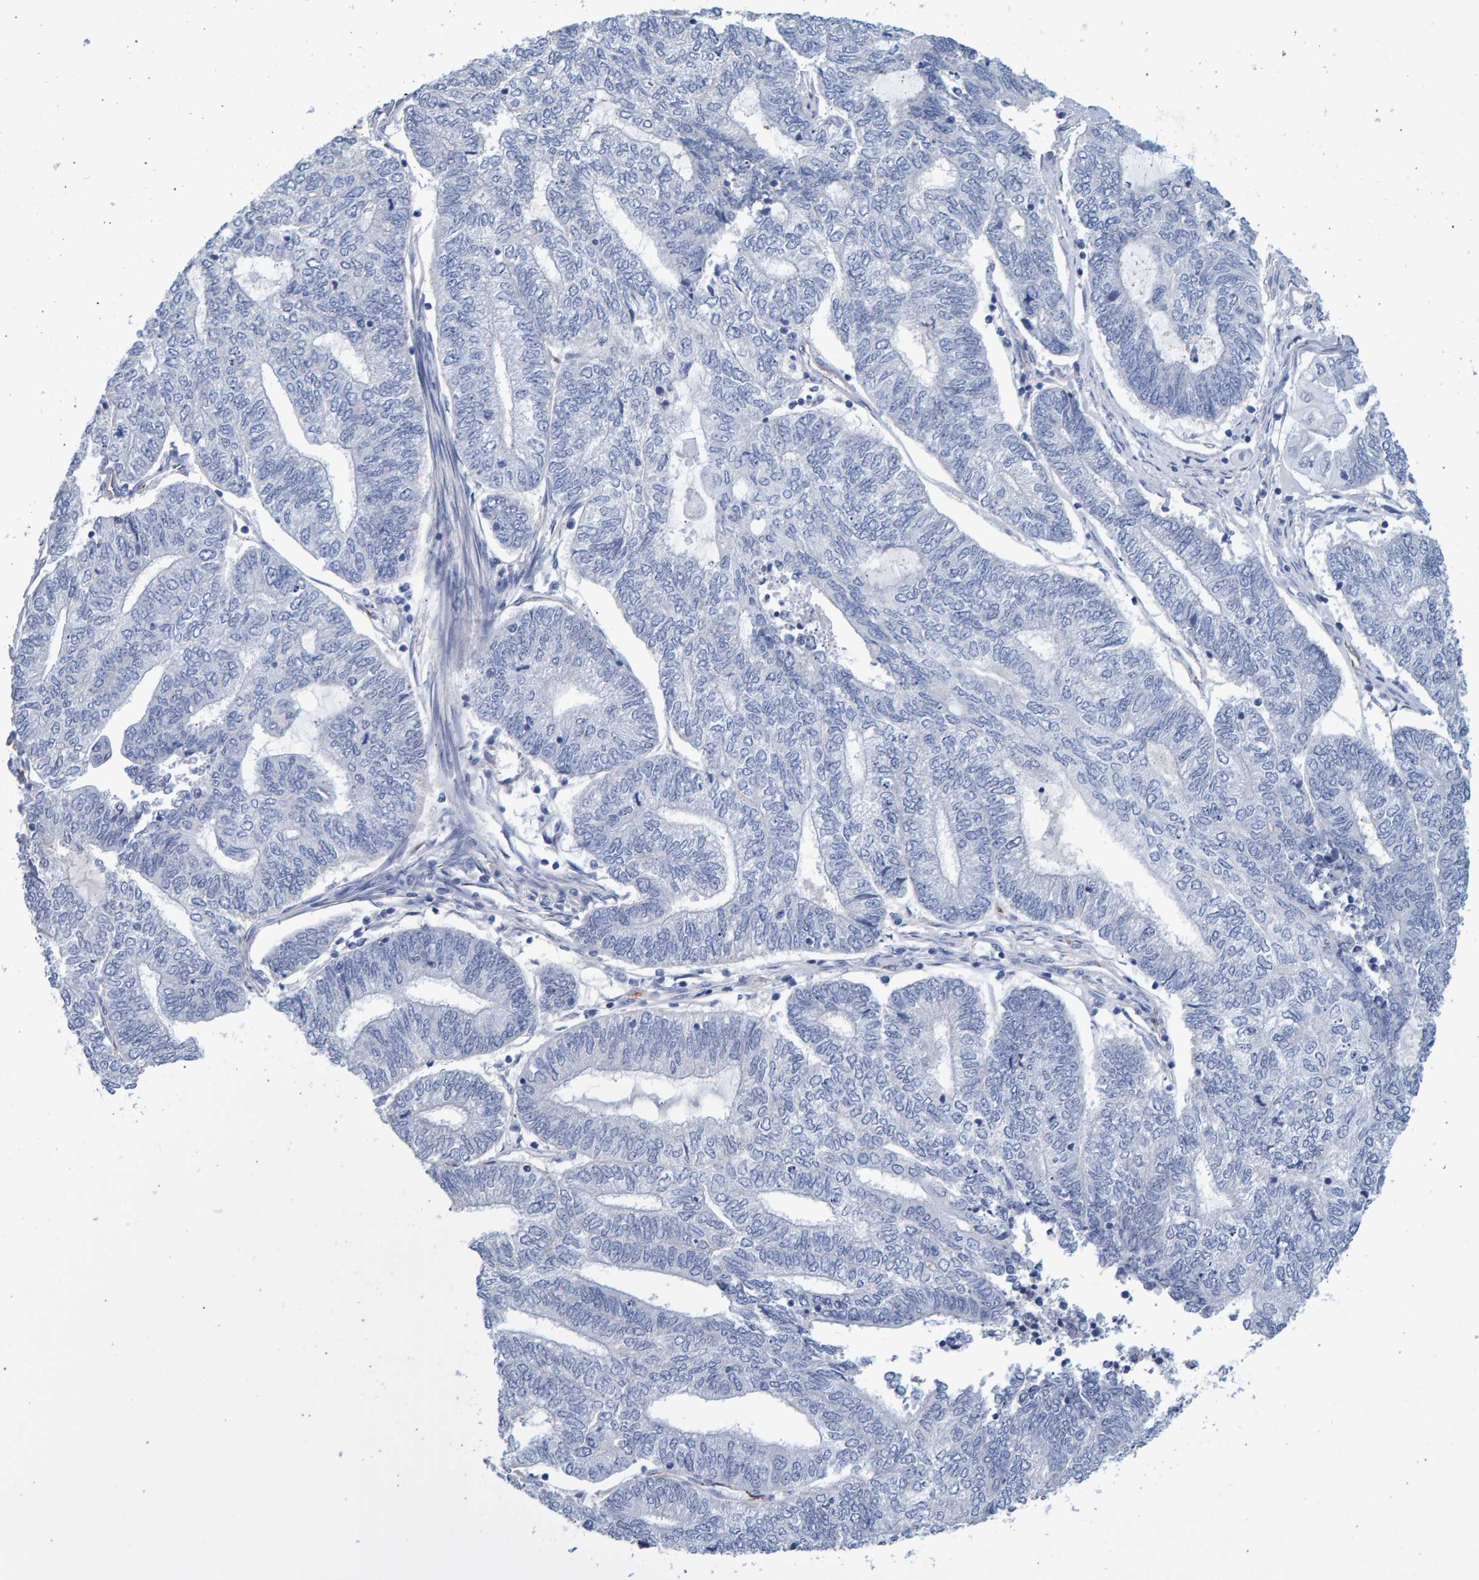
{"staining": {"intensity": "negative", "quantity": "none", "location": "none"}, "tissue": "endometrial cancer", "cell_type": "Tumor cells", "image_type": "cancer", "snomed": [{"axis": "morphology", "description": "Adenocarcinoma, NOS"}, {"axis": "topography", "description": "Uterus"}, {"axis": "topography", "description": "Endometrium"}], "caption": "Immunohistochemistry (IHC) micrograph of human endometrial cancer stained for a protein (brown), which reveals no positivity in tumor cells. (Stains: DAB (3,3'-diaminobenzidine) immunohistochemistry with hematoxylin counter stain, Microscopy: brightfield microscopy at high magnification).", "gene": "SLC34A3", "patient": {"sex": "female", "age": 70}}